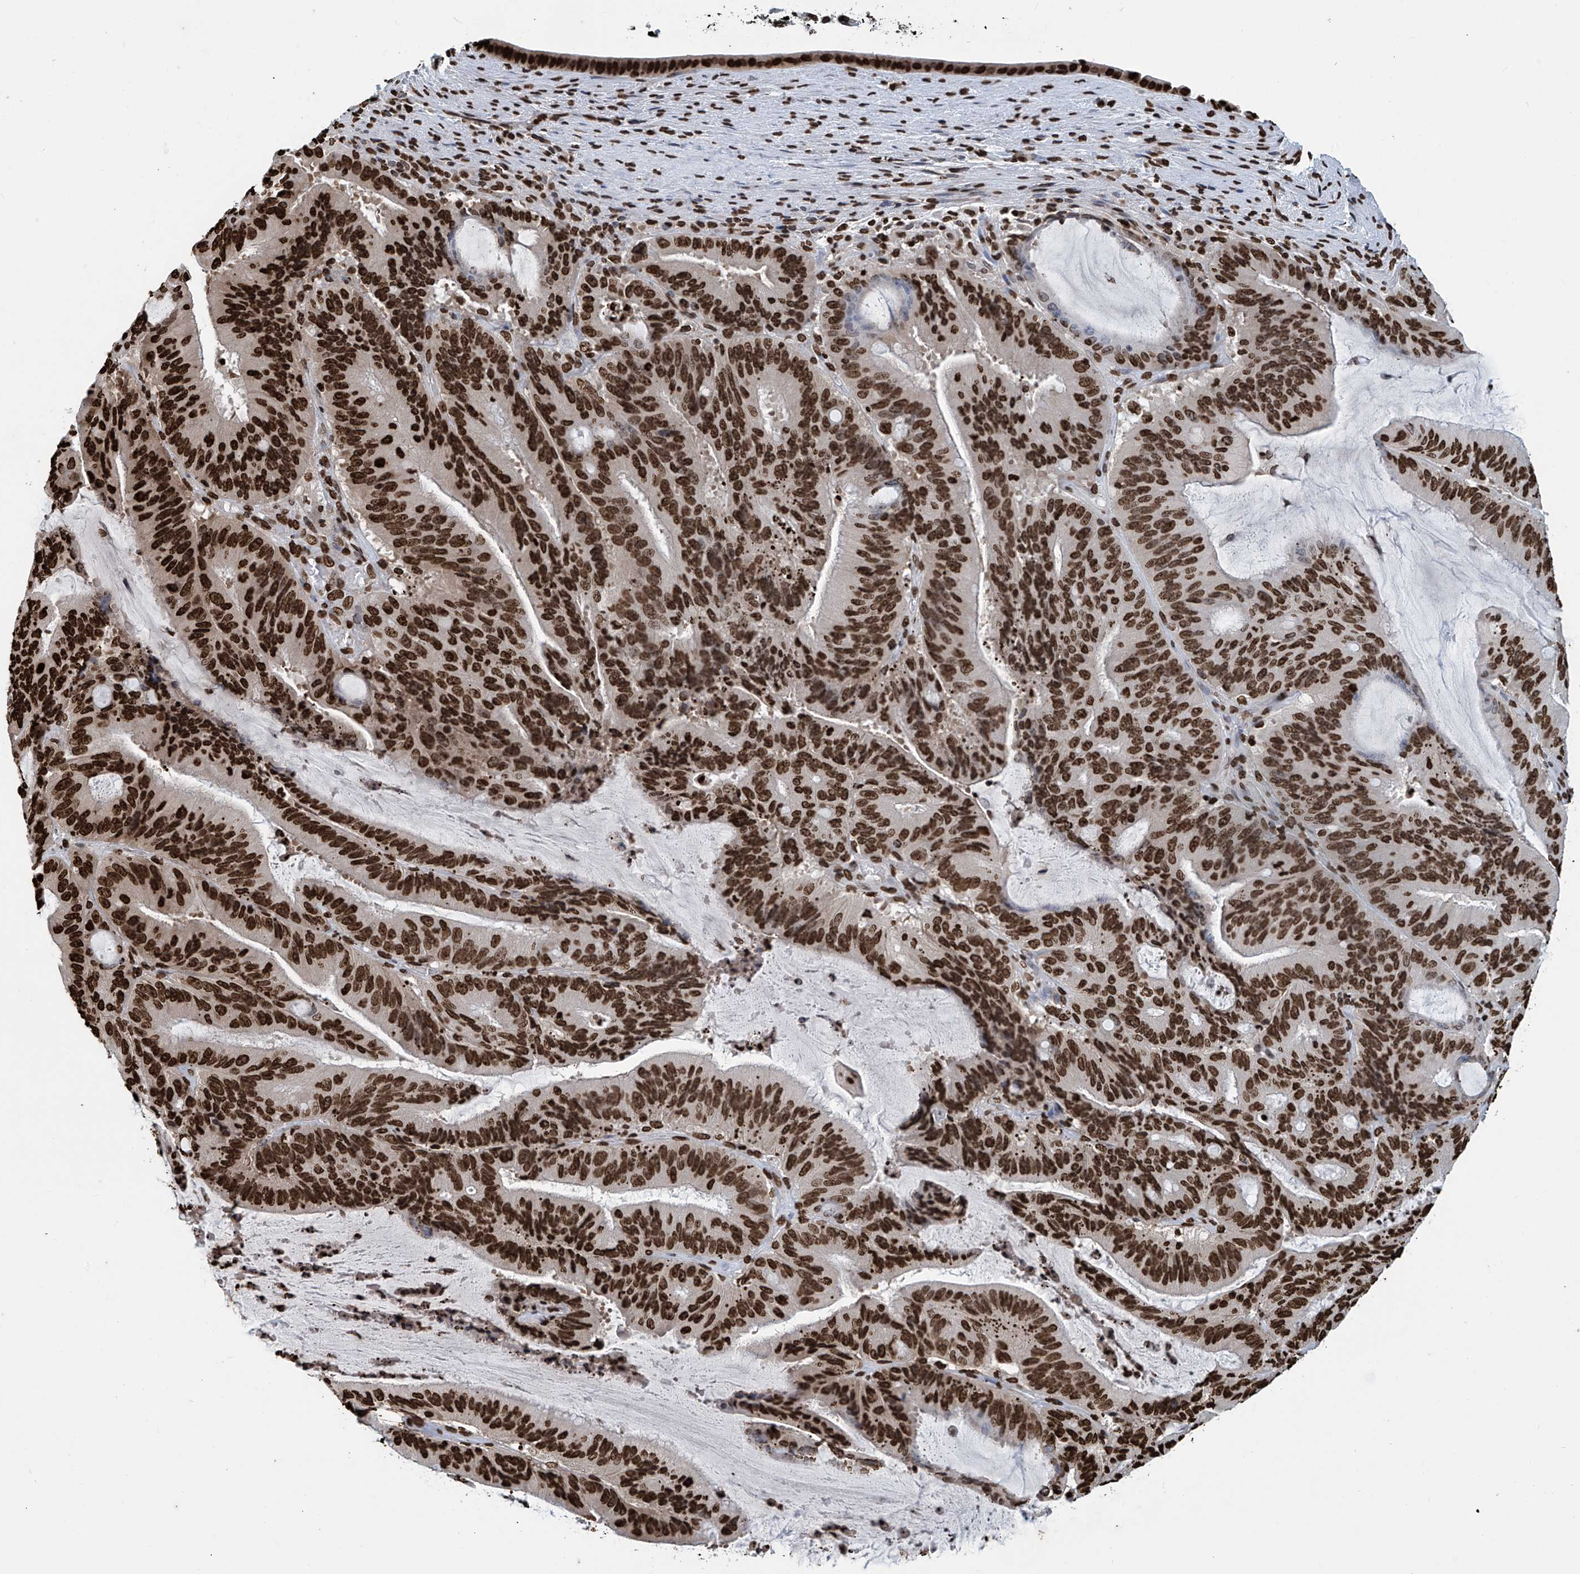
{"staining": {"intensity": "strong", "quantity": ">75%", "location": "nuclear"}, "tissue": "liver cancer", "cell_type": "Tumor cells", "image_type": "cancer", "snomed": [{"axis": "morphology", "description": "Normal tissue, NOS"}, {"axis": "morphology", "description": "Cholangiocarcinoma"}, {"axis": "topography", "description": "Liver"}, {"axis": "topography", "description": "Peripheral nerve tissue"}], "caption": "Brown immunohistochemical staining in human liver cancer (cholangiocarcinoma) exhibits strong nuclear positivity in approximately >75% of tumor cells. The protein of interest is stained brown, and the nuclei are stained in blue (DAB (3,3'-diaminobenzidine) IHC with brightfield microscopy, high magnification).", "gene": "DPPA2", "patient": {"sex": "female", "age": 73}}